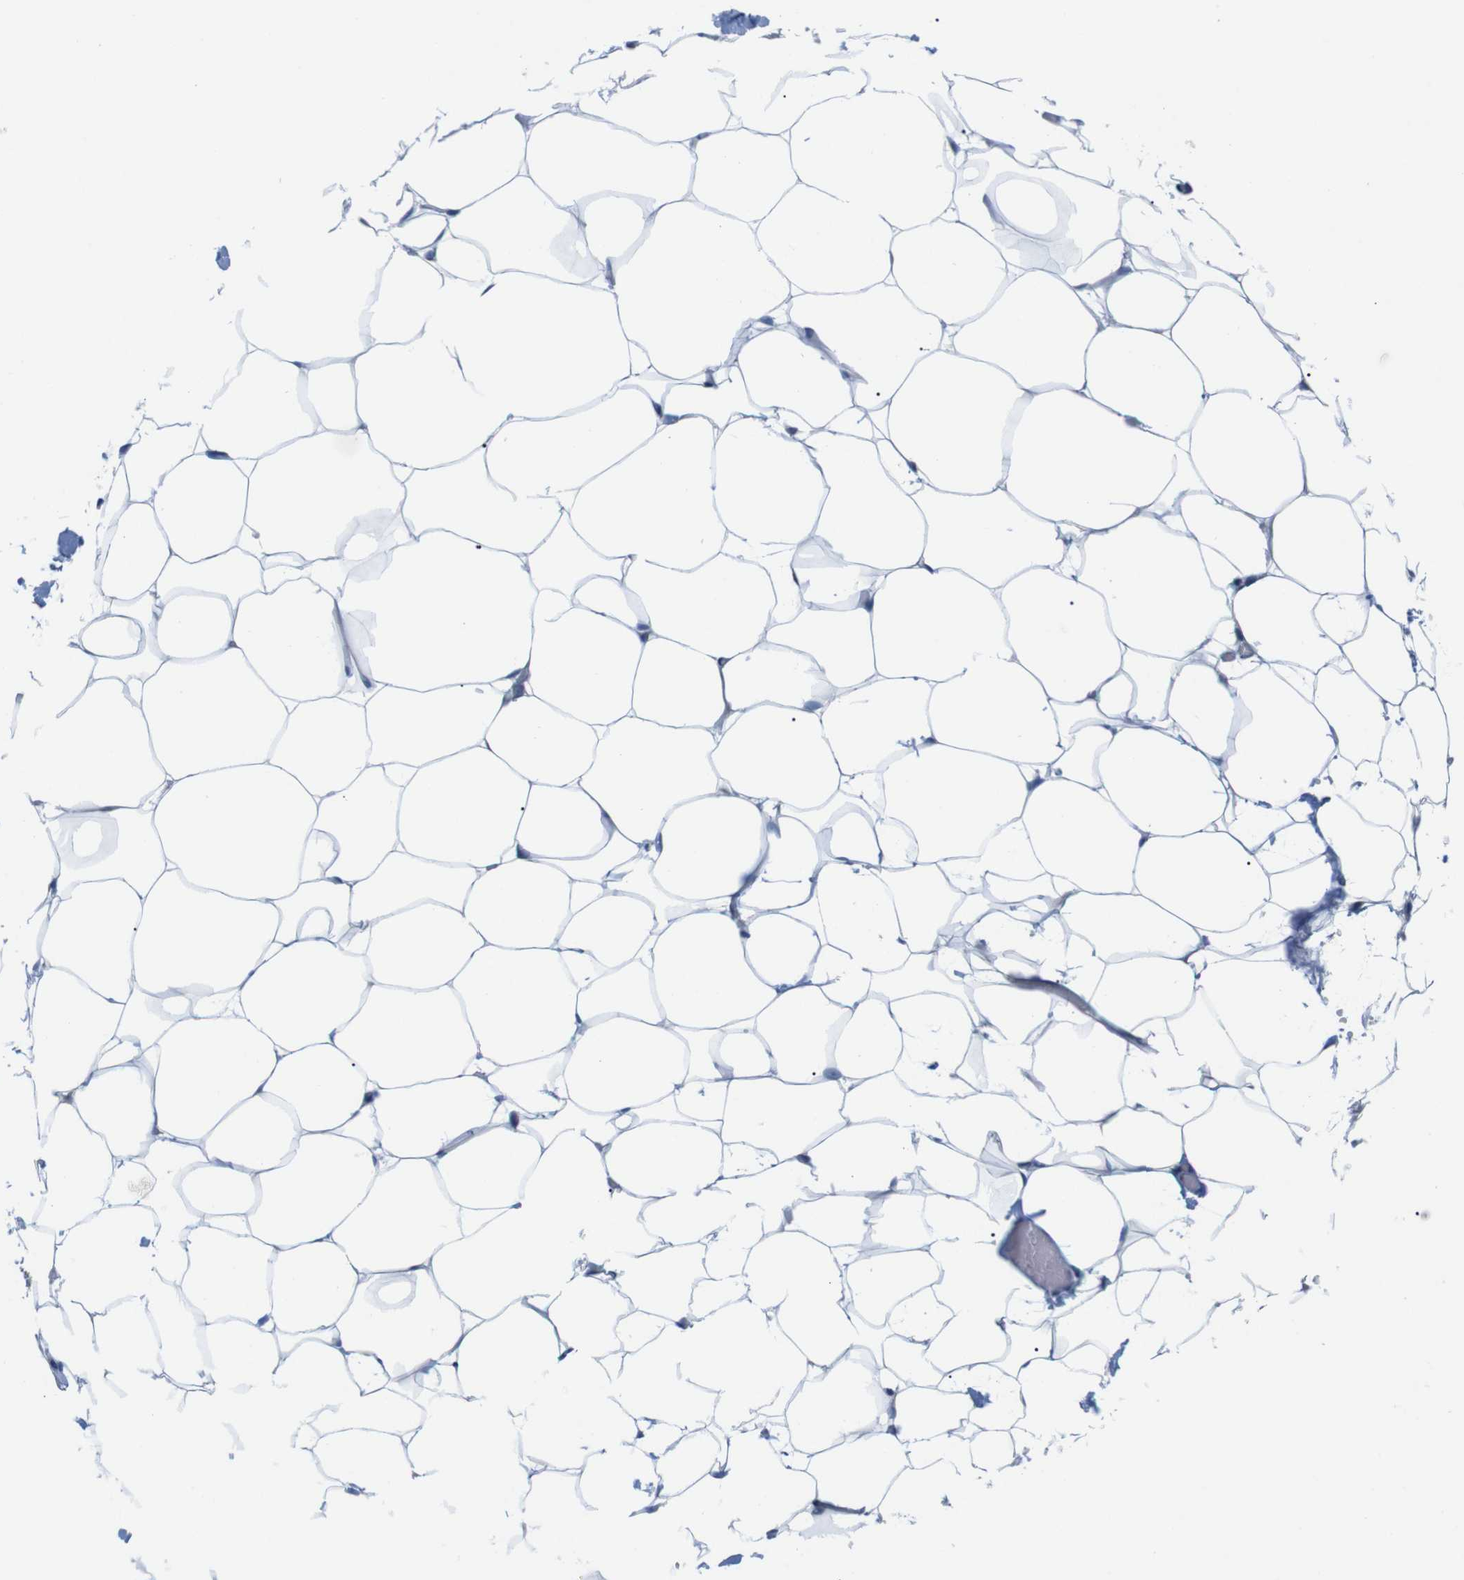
{"staining": {"intensity": "negative", "quantity": "none", "location": "none"}, "tissue": "adipose tissue", "cell_type": "Adipocytes", "image_type": "normal", "snomed": [{"axis": "morphology", "description": "Normal tissue, NOS"}, {"axis": "topography", "description": "Breast"}, {"axis": "topography", "description": "Adipose tissue"}], "caption": "Adipocytes show no significant staining in normal adipose tissue.", "gene": "HACD3", "patient": {"sex": "female", "age": 25}}